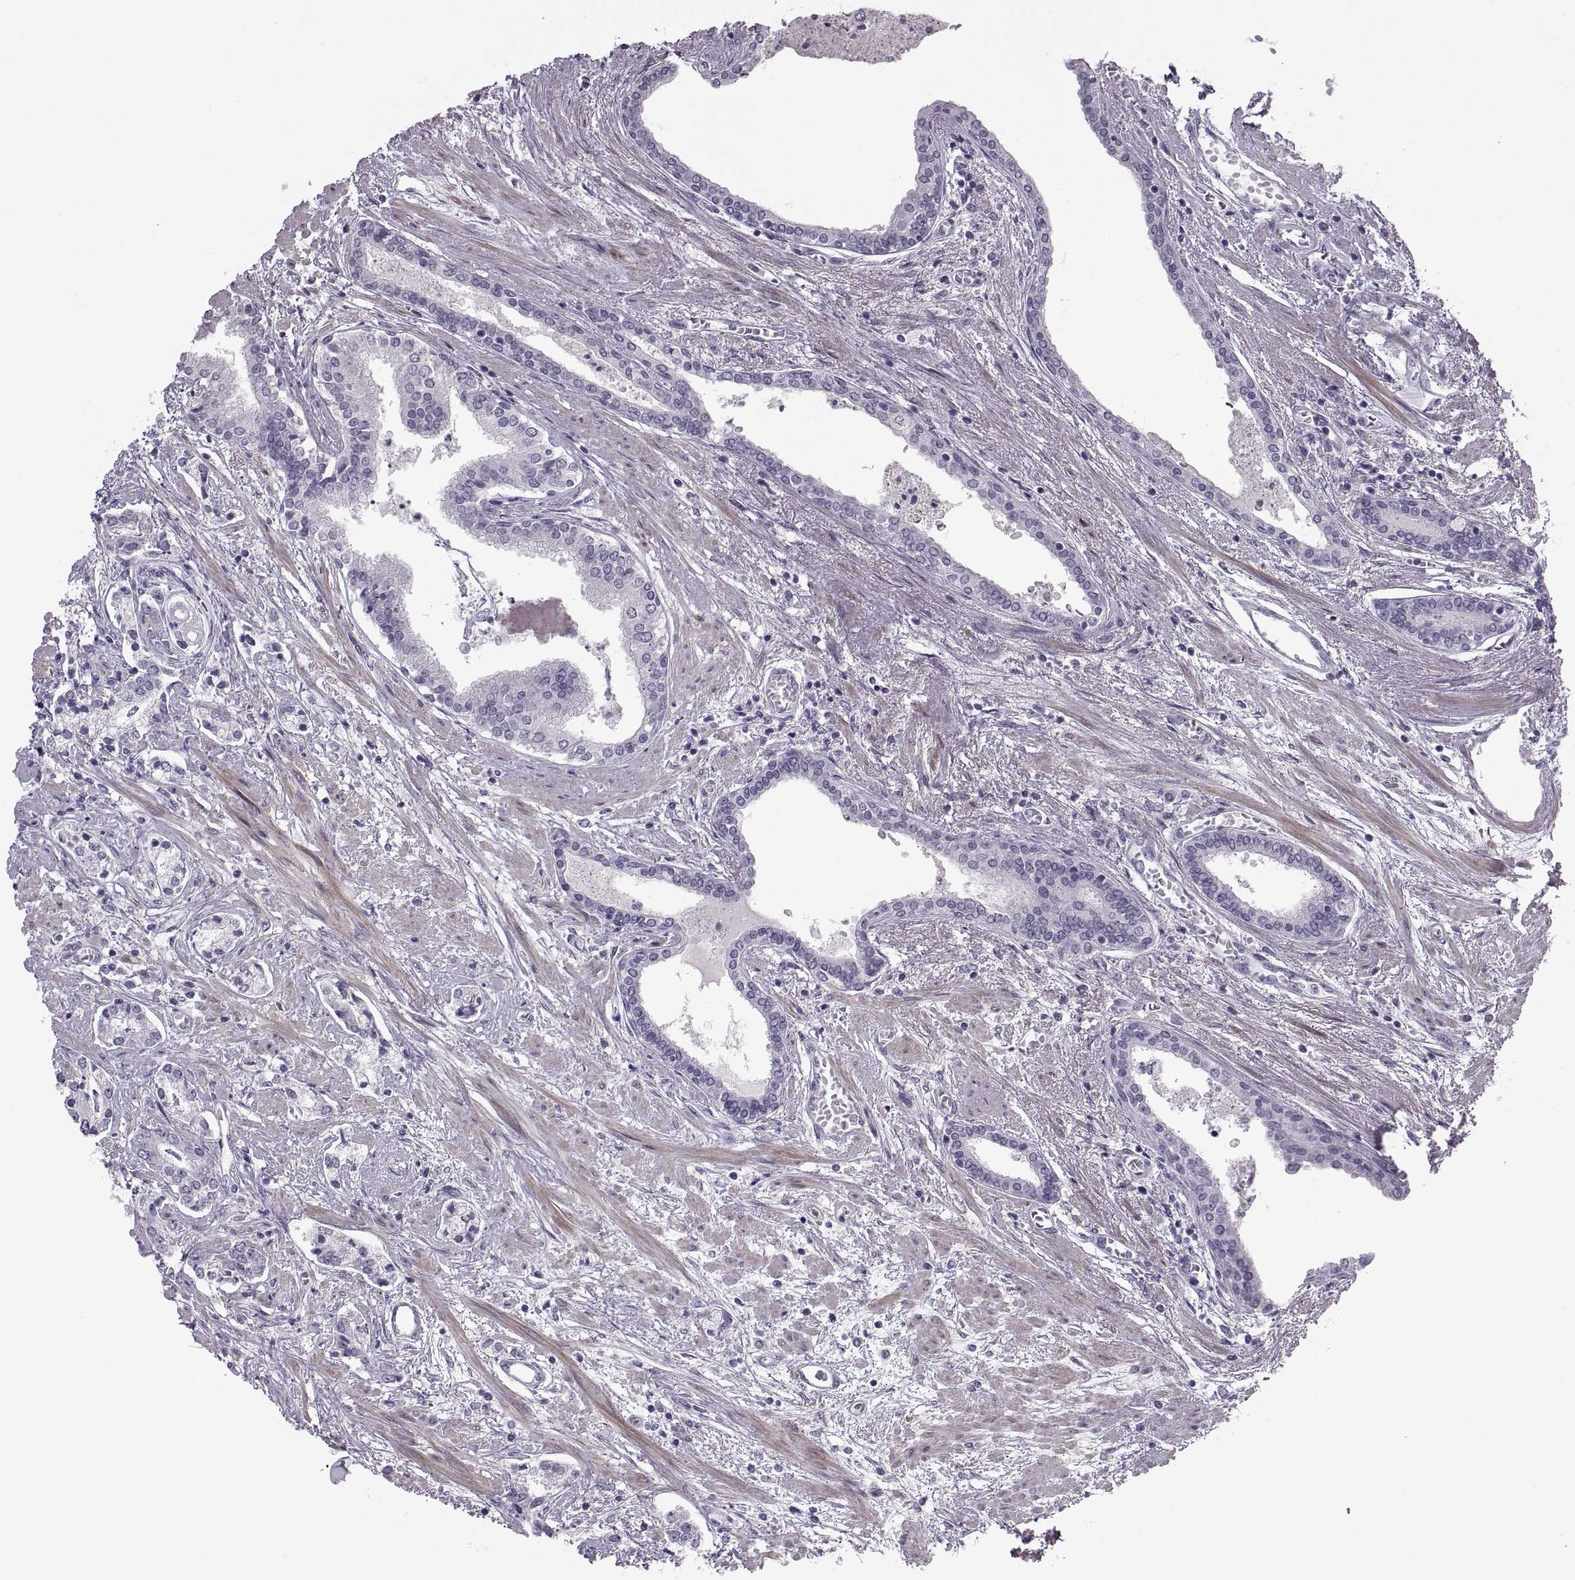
{"staining": {"intensity": "negative", "quantity": "none", "location": "none"}, "tissue": "prostate cancer", "cell_type": "Tumor cells", "image_type": "cancer", "snomed": [{"axis": "morphology", "description": "Adenocarcinoma, NOS"}, {"axis": "topography", "description": "Prostate"}], "caption": "This is an IHC photomicrograph of prostate cancer. There is no positivity in tumor cells.", "gene": "BSPH1", "patient": {"sex": "male", "age": 64}}